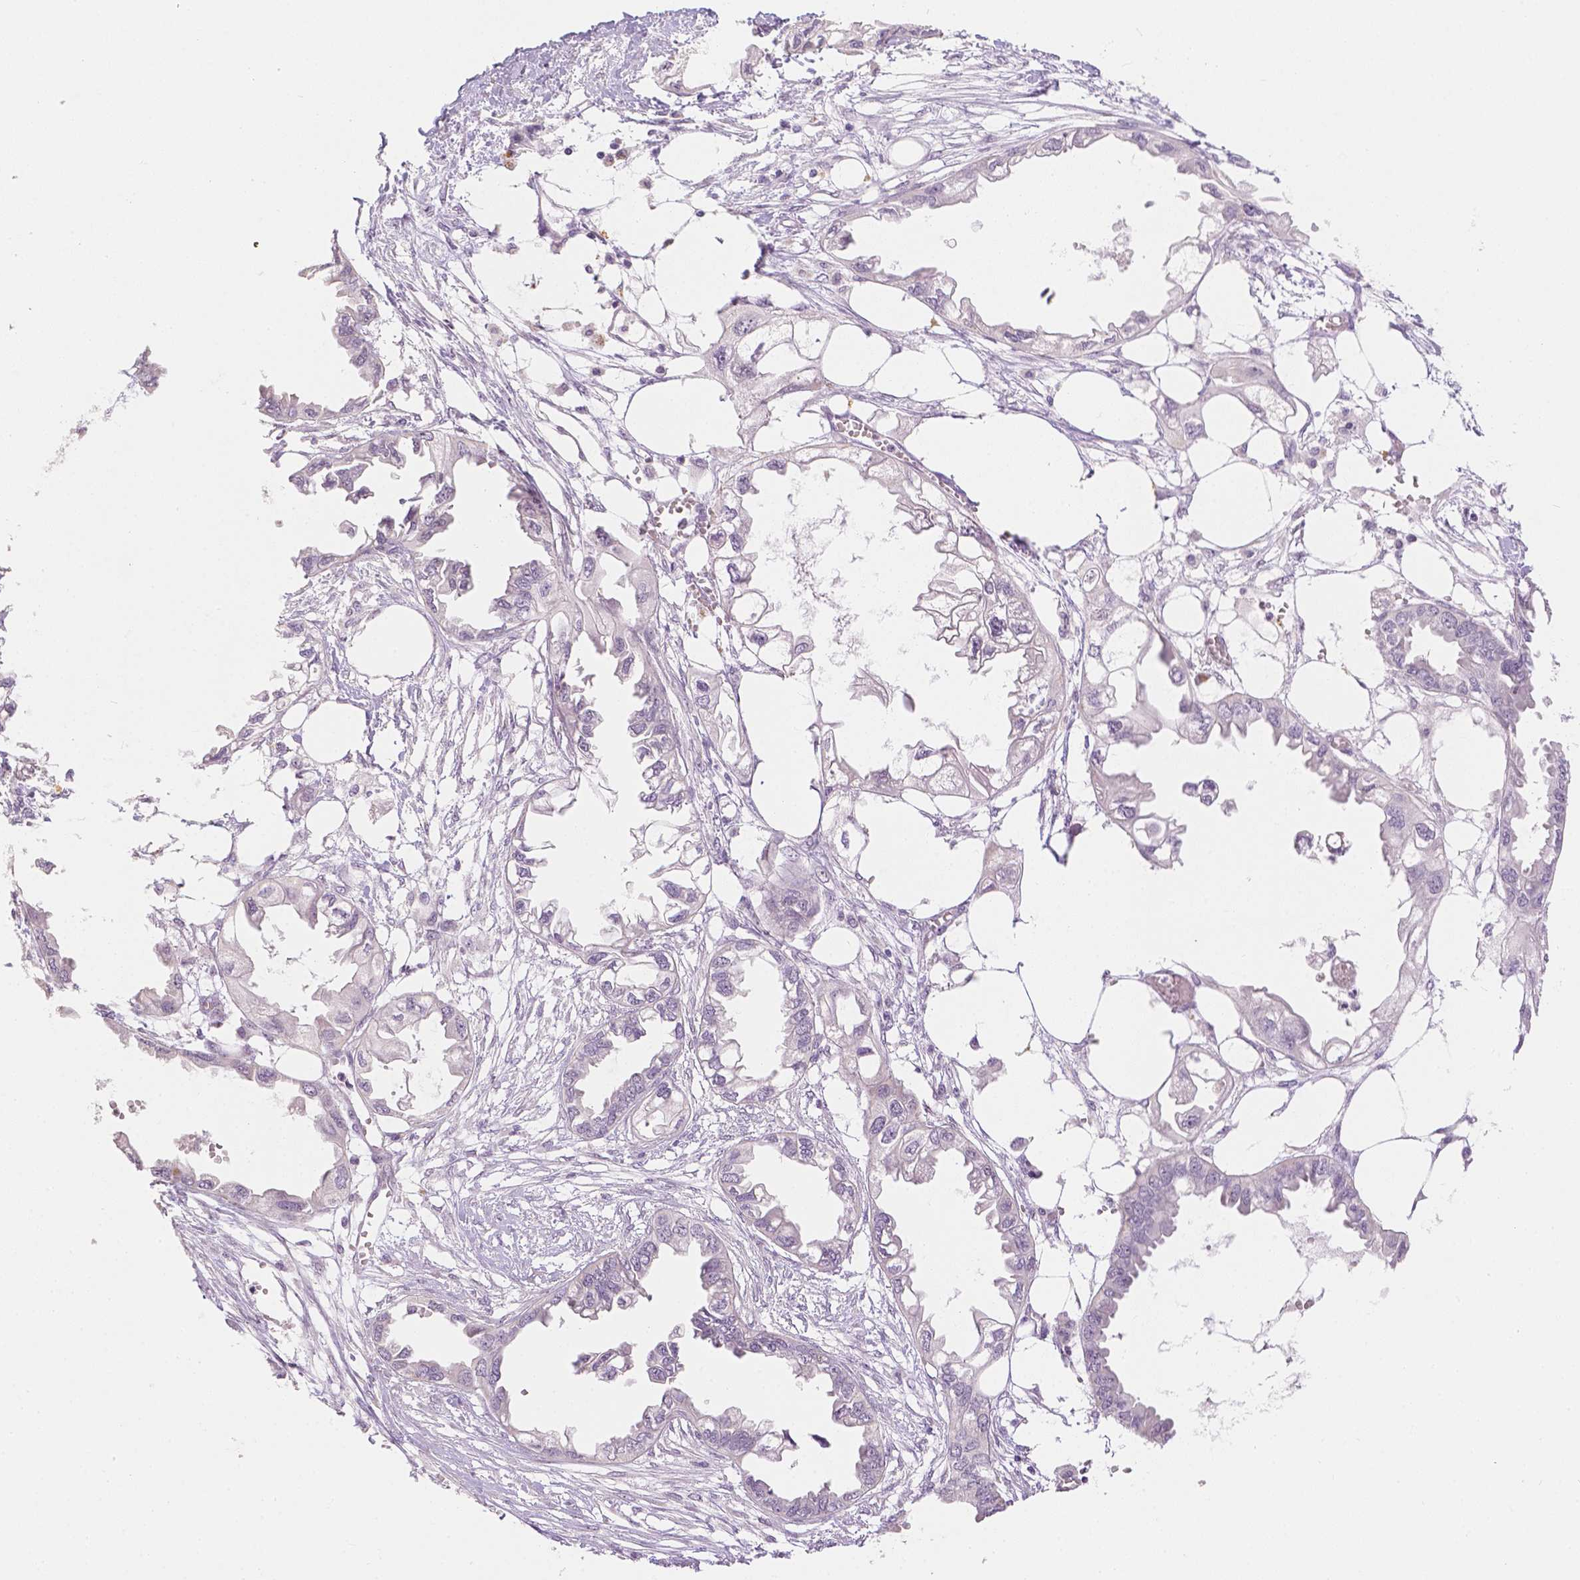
{"staining": {"intensity": "negative", "quantity": "none", "location": "none"}, "tissue": "endometrial cancer", "cell_type": "Tumor cells", "image_type": "cancer", "snomed": [{"axis": "morphology", "description": "Adenocarcinoma, NOS"}, {"axis": "morphology", "description": "Adenocarcinoma, metastatic, NOS"}, {"axis": "topography", "description": "Adipose tissue"}, {"axis": "topography", "description": "Endometrium"}], "caption": "Image shows no protein staining in tumor cells of endometrial cancer tissue.", "gene": "ZNF280B", "patient": {"sex": "female", "age": 67}}